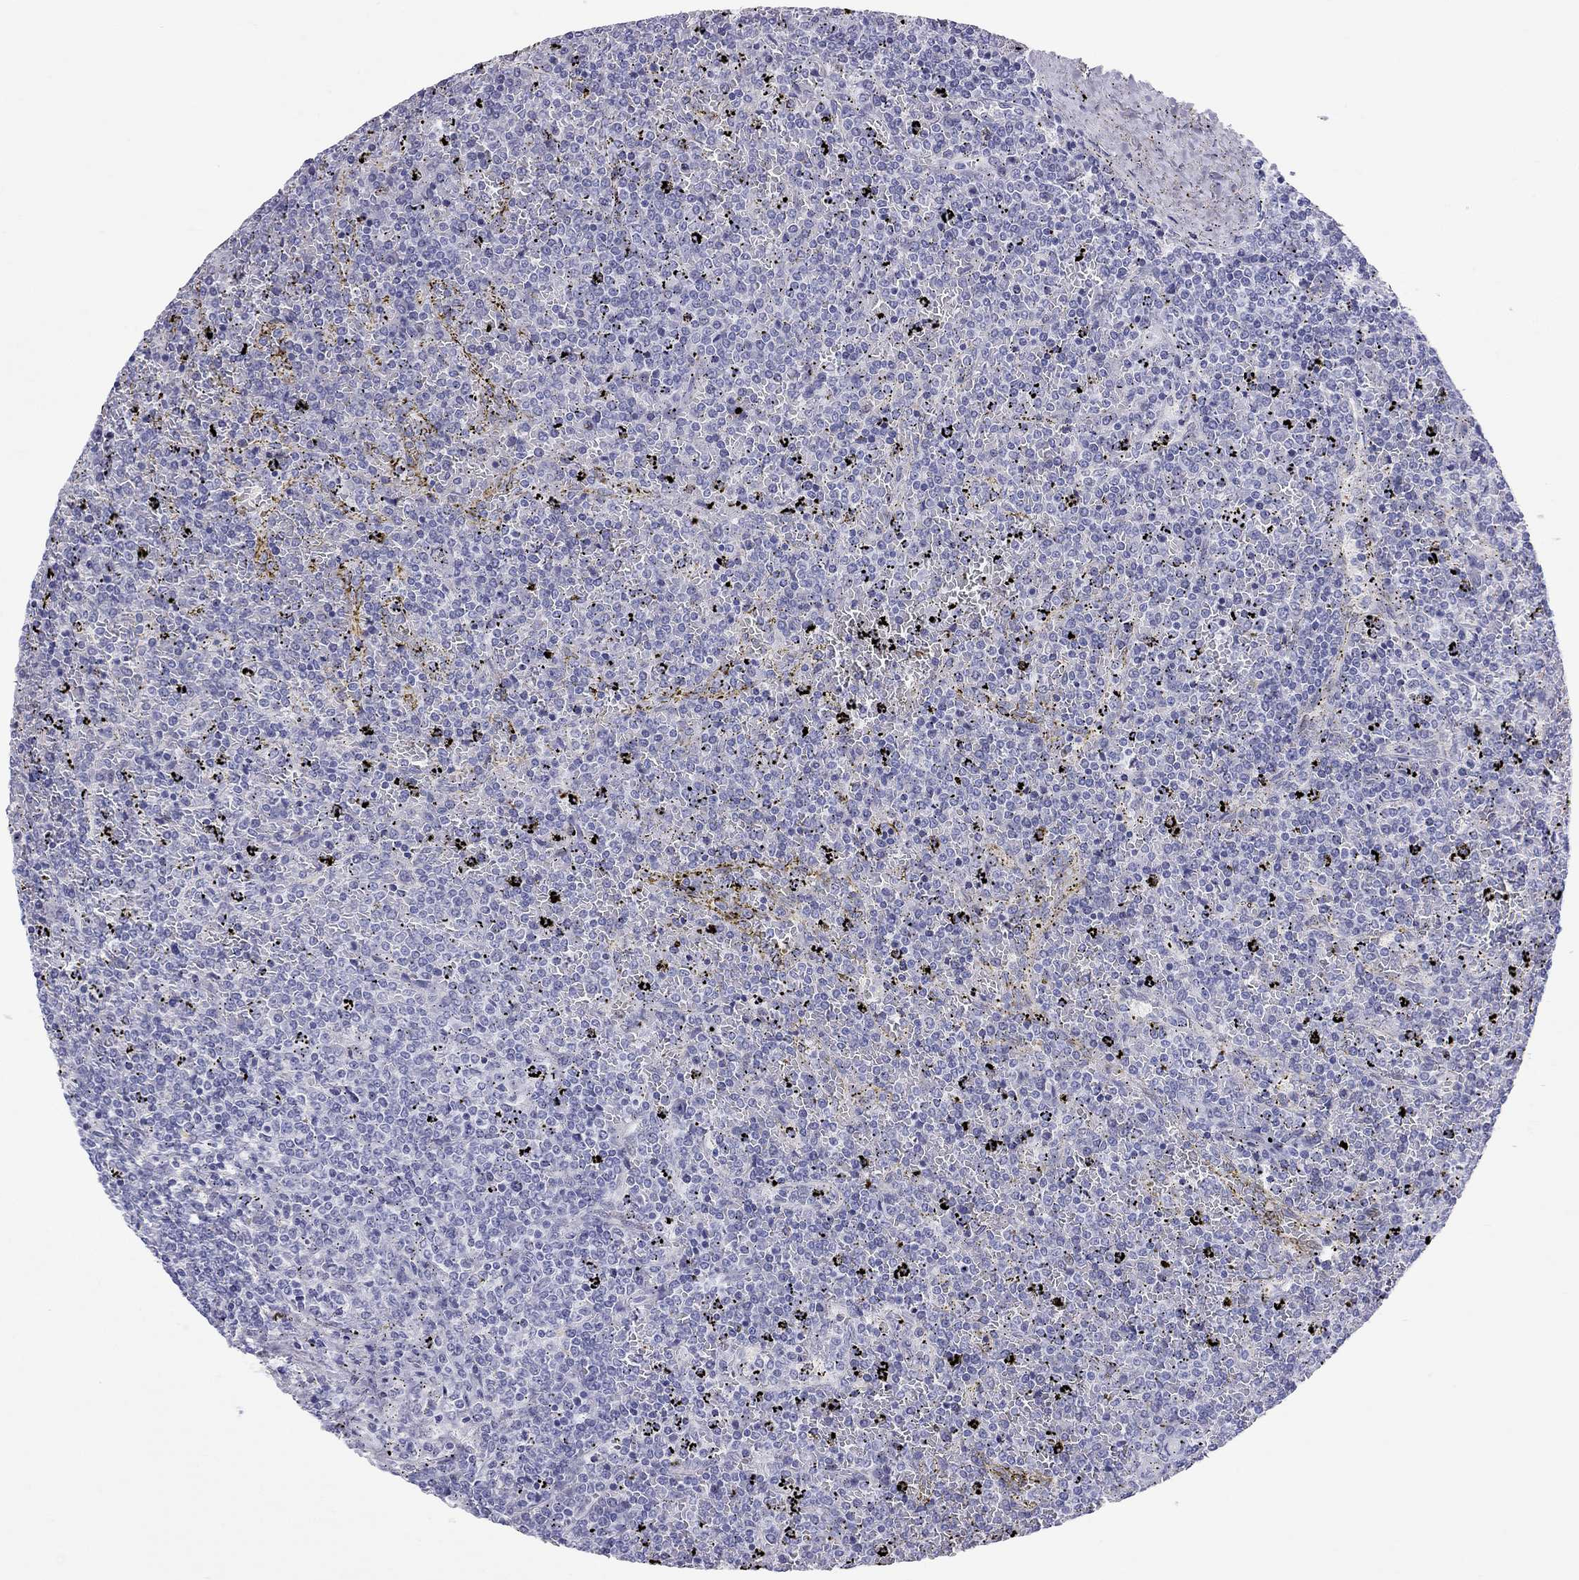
{"staining": {"intensity": "negative", "quantity": "none", "location": "none"}, "tissue": "lymphoma", "cell_type": "Tumor cells", "image_type": "cancer", "snomed": [{"axis": "morphology", "description": "Malignant lymphoma, non-Hodgkin's type, Low grade"}, {"axis": "topography", "description": "Spleen"}], "caption": "Immunohistochemical staining of lymphoma reveals no significant expression in tumor cells.", "gene": "FSCN3", "patient": {"sex": "female", "age": 77}}